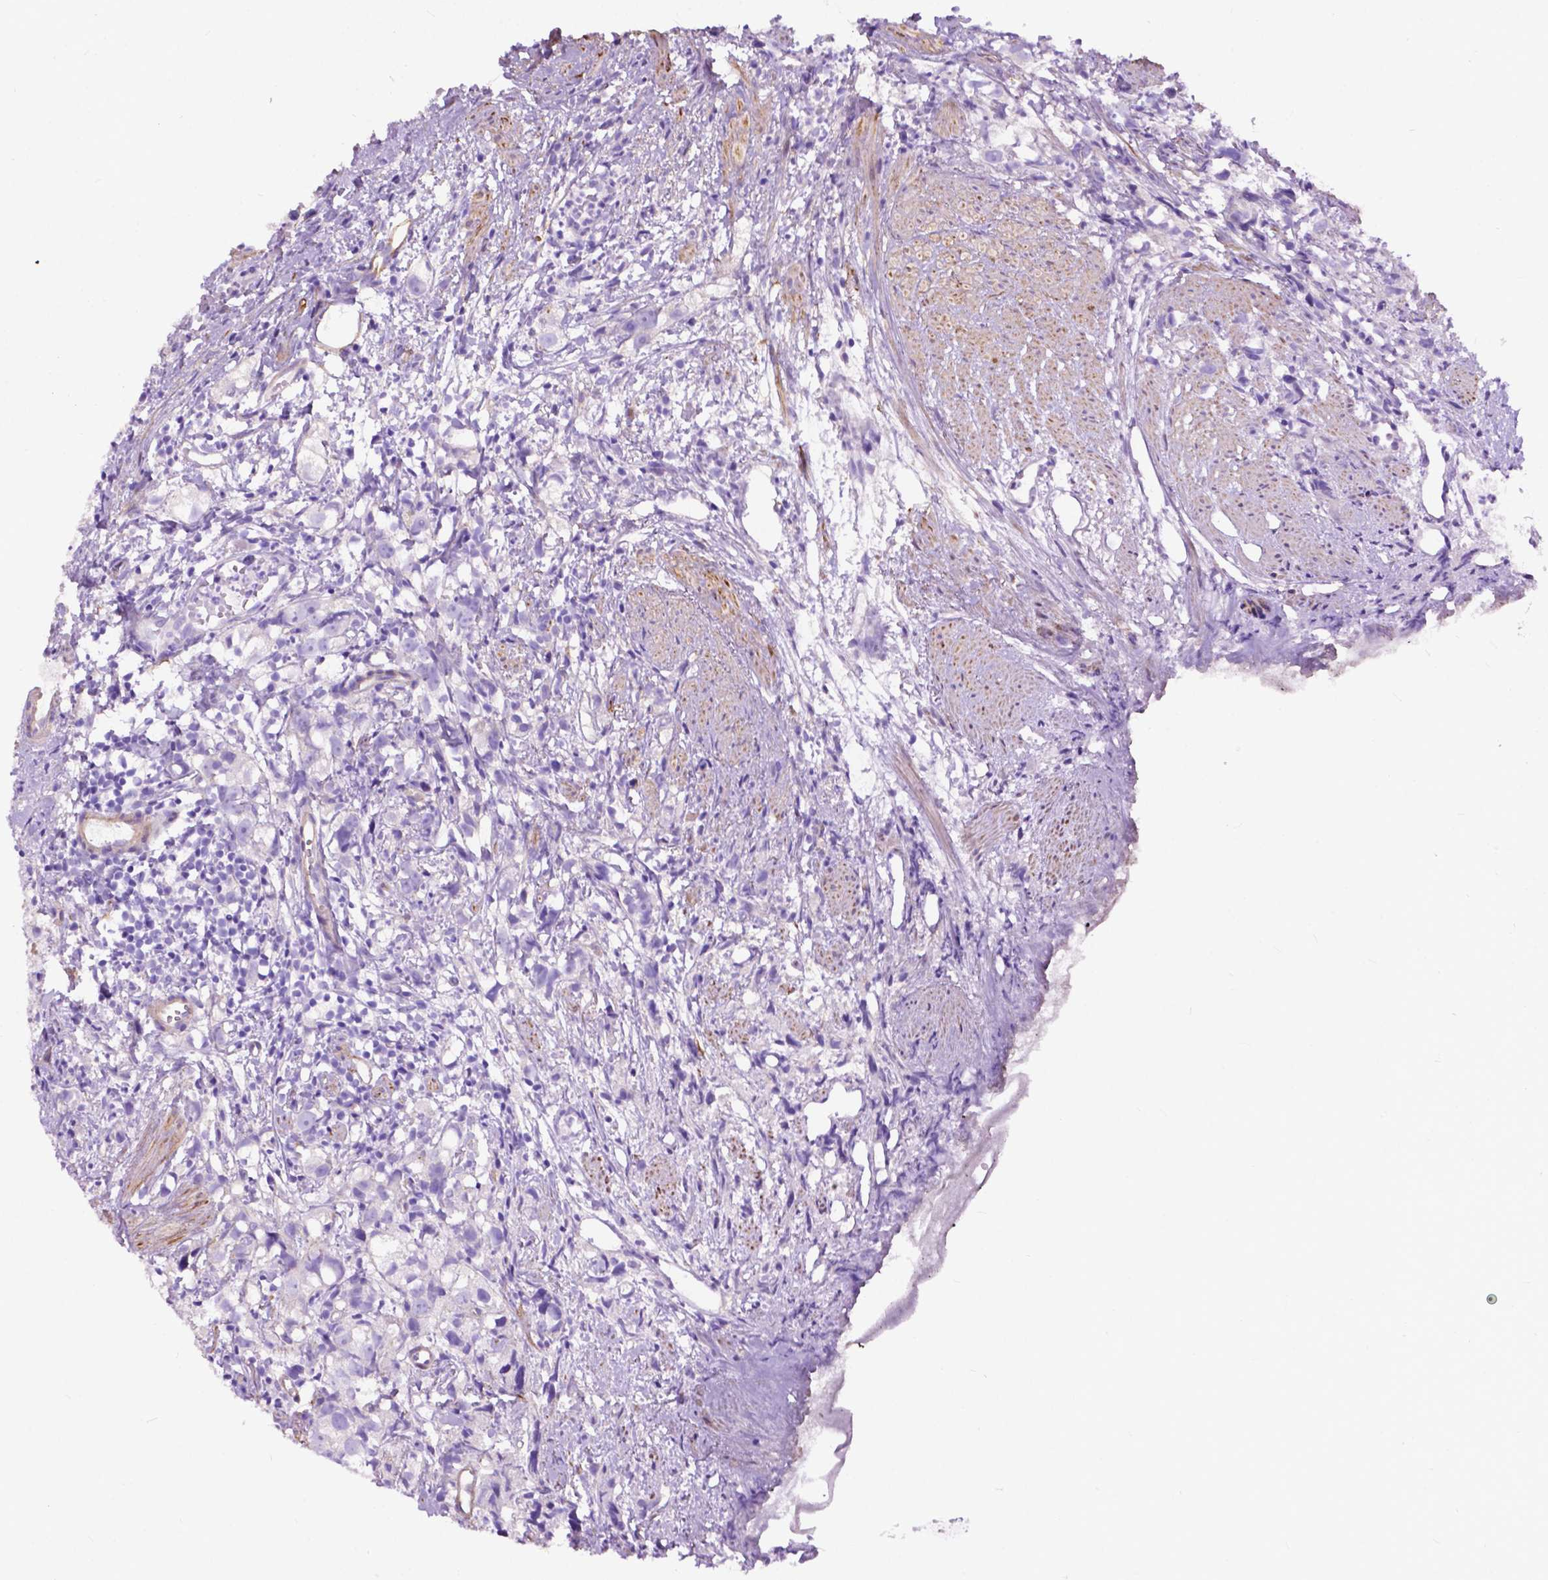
{"staining": {"intensity": "negative", "quantity": "none", "location": "none"}, "tissue": "prostate cancer", "cell_type": "Tumor cells", "image_type": "cancer", "snomed": [{"axis": "morphology", "description": "Adenocarcinoma, High grade"}, {"axis": "topography", "description": "Prostate"}], "caption": "Prostate cancer stained for a protein using IHC demonstrates no expression tumor cells.", "gene": "PCDHA12", "patient": {"sex": "male", "age": 68}}